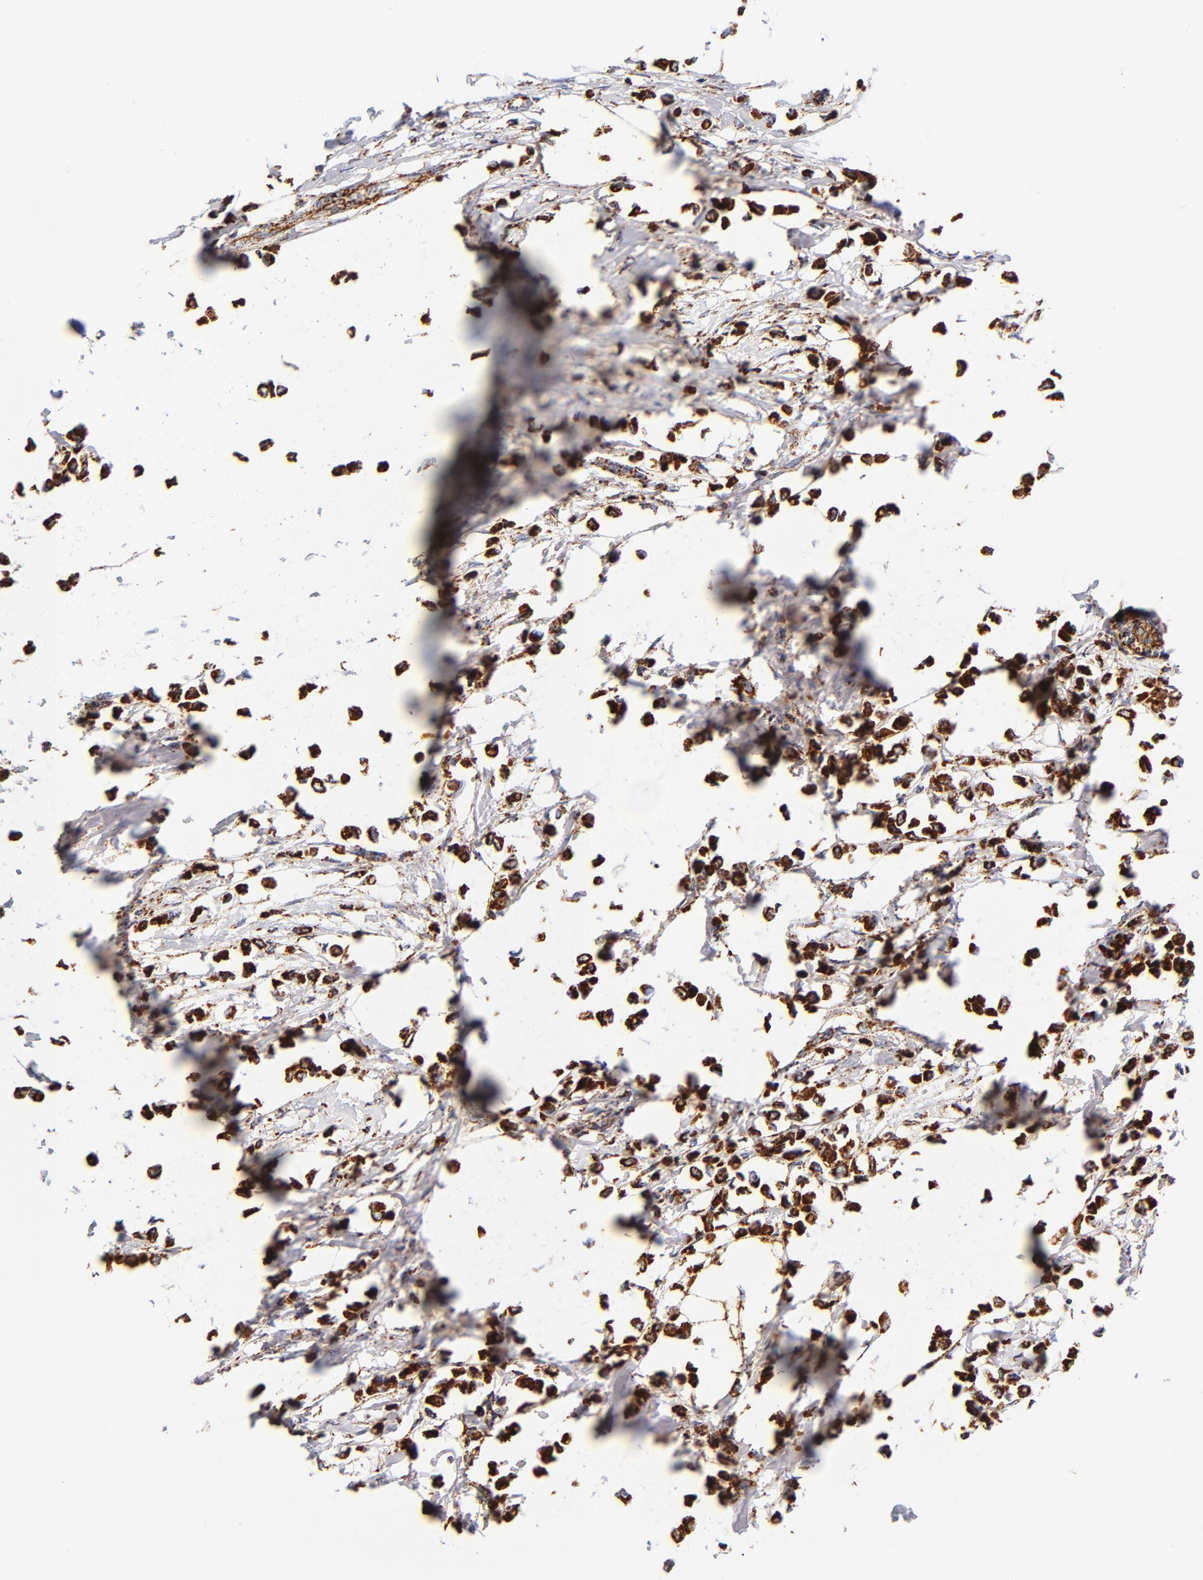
{"staining": {"intensity": "strong", "quantity": ">75%", "location": "cytoplasmic/membranous"}, "tissue": "breast cancer", "cell_type": "Tumor cells", "image_type": "cancer", "snomed": [{"axis": "morphology", "description": "Lobular carcinoma"}, {"axis": "topography", "description": "Breast"}], "caption": "About >75% of tumor cells in human breast cancer (lobular carcinoma) exhibit strong cytoplasmic/membranous protein positivity as visualized by brown immunohistochemical staining.", "gene": "ECHS1", "patient": {"sex": "female", "age": 51}}